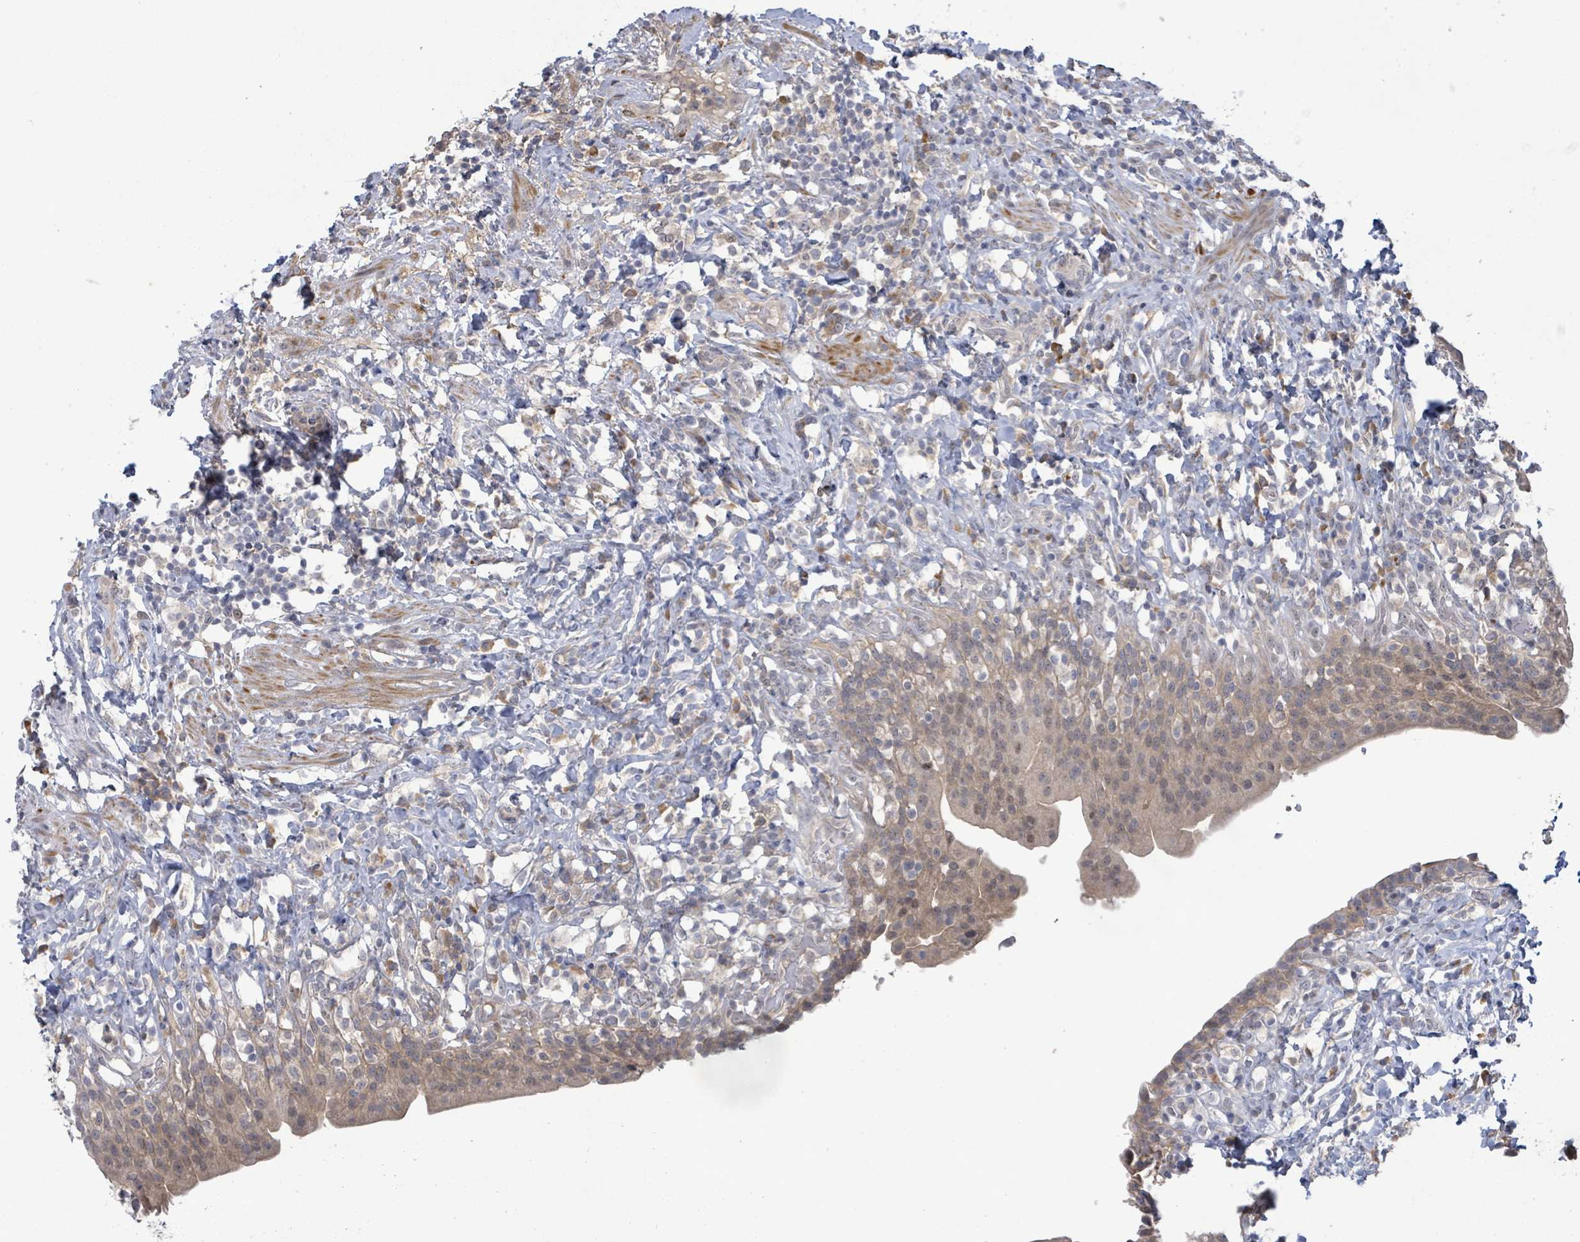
{"staining": {"intensity": "weak", "quantity": ">75%", "location": "cytoplasmic/membranous"}, "tissue": "urinary bladder", "cell_type": "Urothelial cells", "image_type": "normal", "snomed": [{"axis": "morphology", "description": "Normal tissue, NOS"}, {"axis": "morphology", "description": "Inflammation, NOS"}, {"axis": "topography", "description": "Urinary bladder"}], "caption": "Immunohistochemistry (IHC) (DAB) staining of benign human urinary bladder displays weak cytoplasmic/membranous protein staining in approximately >75% of urothelial cells.", "gene": "SLIT3", "patient": {"sex": "male", "age": 64}}